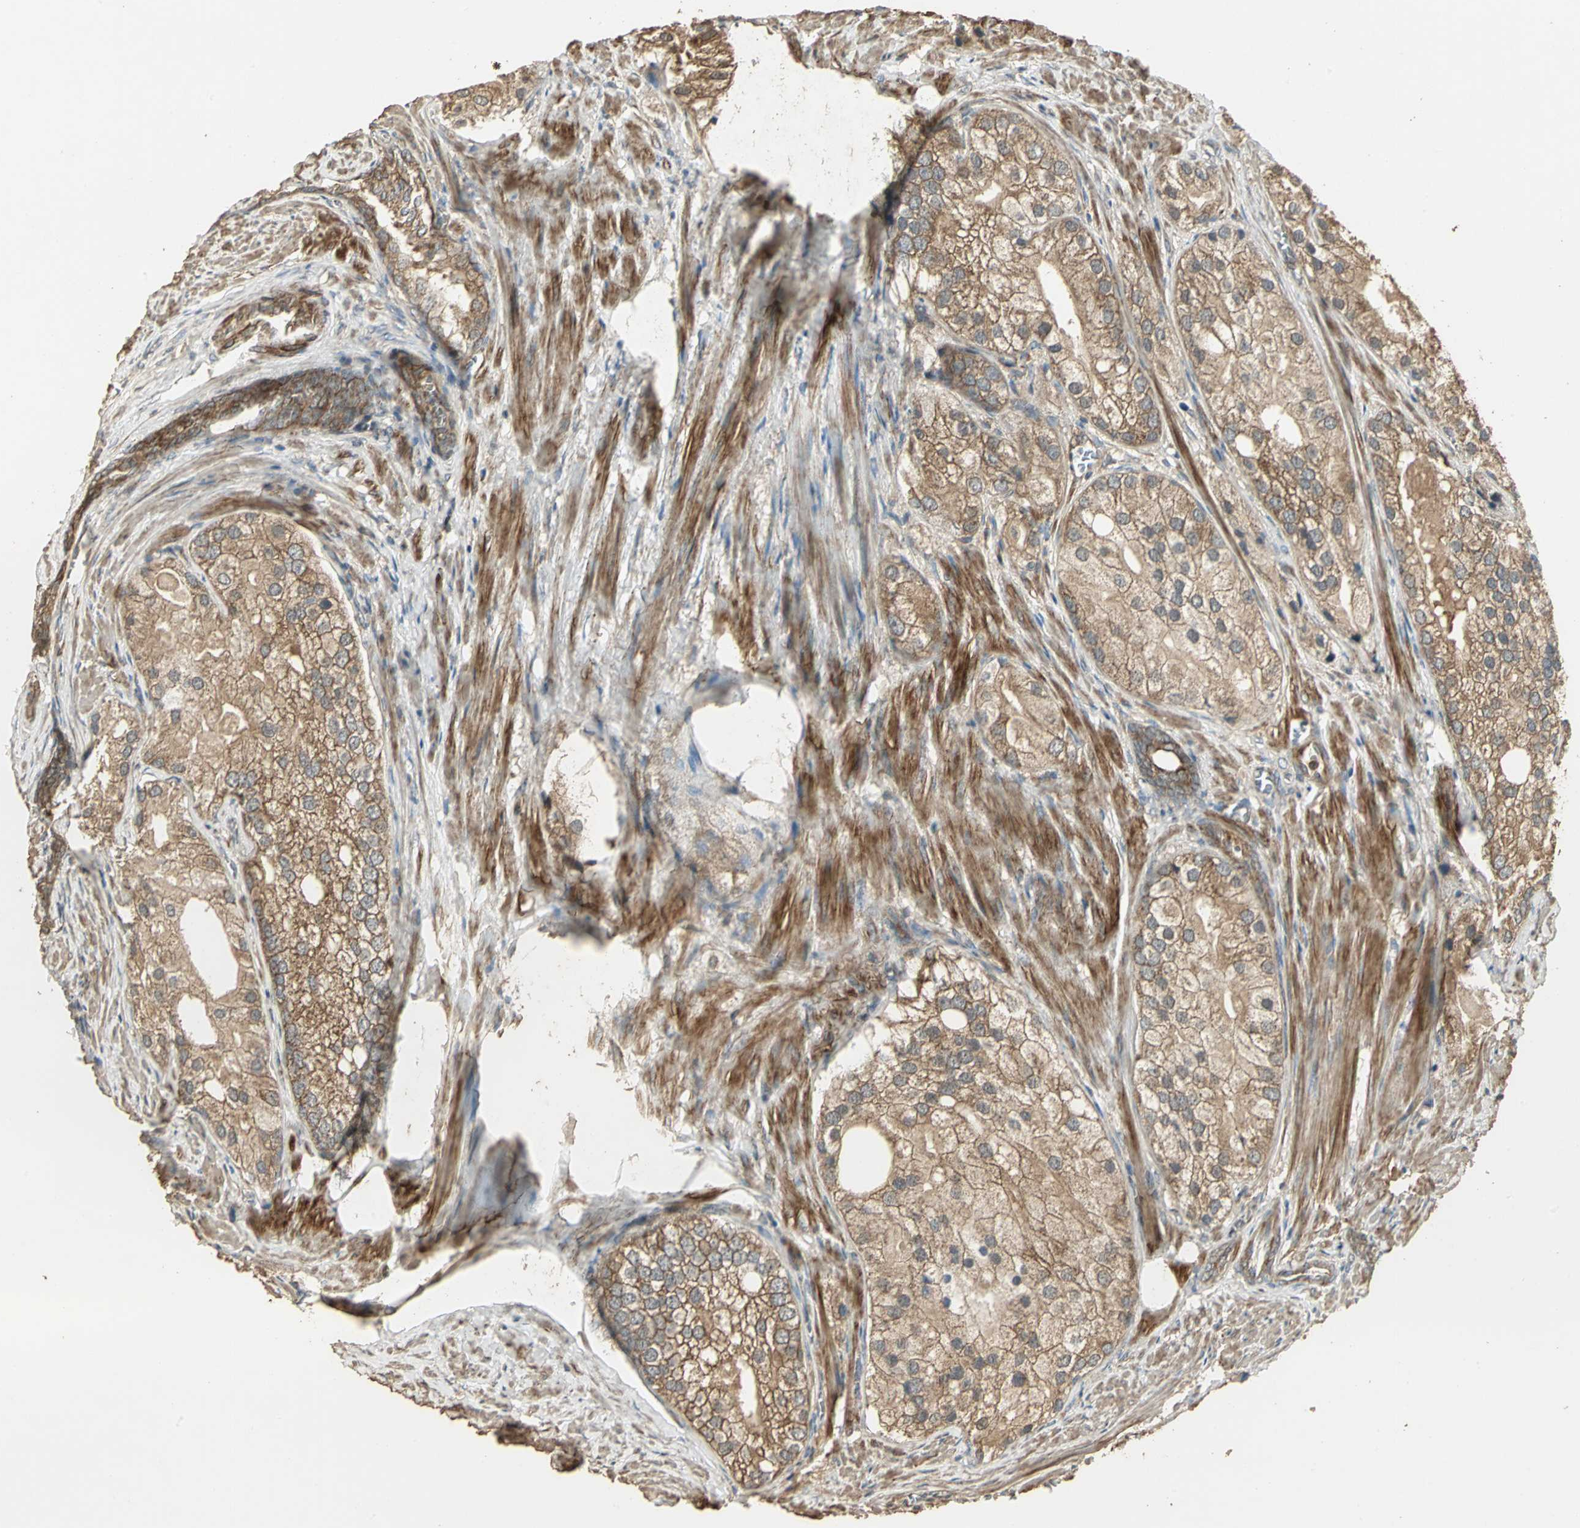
{"staining": {"intensity": "moderate", "quantity": ">75%", "location": "cytoplasmic/membranous"}, "tissue": "prostate cancer", "cell_type": "Tumor cells", "image_type": "cancer", "snomed": [{"axis": "morphology", "description": "Adenocarcinoma, Low grade"}, {"axis": "topography", "description": "Prostate"}], "caption": "Immunohistochemistry (IHC) of adenocarcinoma (low-grade) (prostate) demonstrates medium levels of moderate cytoplasmic/membranous staining in about >75% of tumor cells.", "gene": "KANK1", "patient": {"sex": "male", "age": 69}}